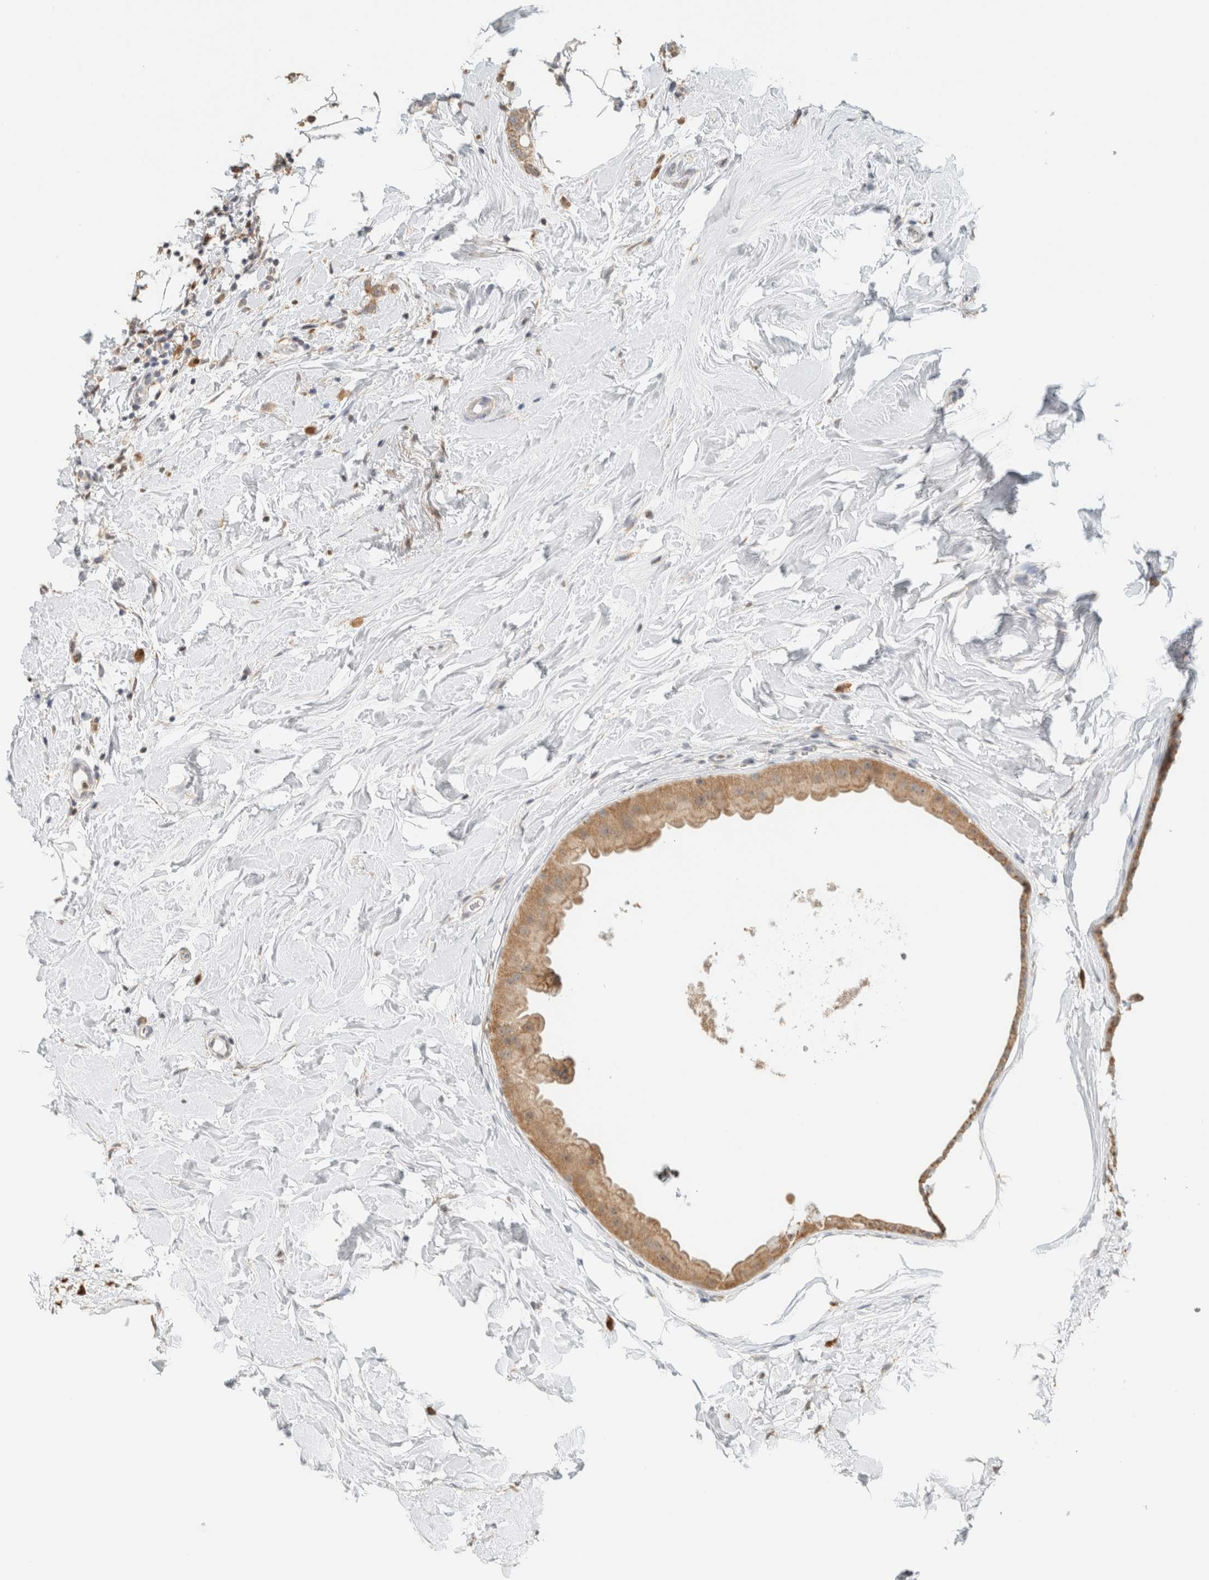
{"staining": {"intensity": "moderate", "quantity": ">75%", "location": "cytoplasmic/membranous"}, "tissue": "breast cancer", "cell_type": "Tumor cells", "image_type": "cancer", "snomed": [{"axis": "morphology", "description": "Lobular carcinoma, in situ"}, {"axis": "morphology", "description": "Lobular carcinoma"}, {"axis": "topography", "description": "Breast"}], "caption": "Protein expression analysis of lobular carcinoma (breast) demonstrates moderate cytoplasmic/membranous positivity in approximately >75% of tumor cells. The protein is shown in brown color, while the nuclei are stained blue.", "gene": "CAPG", "patient": {"sex": "female", "age": 41}}